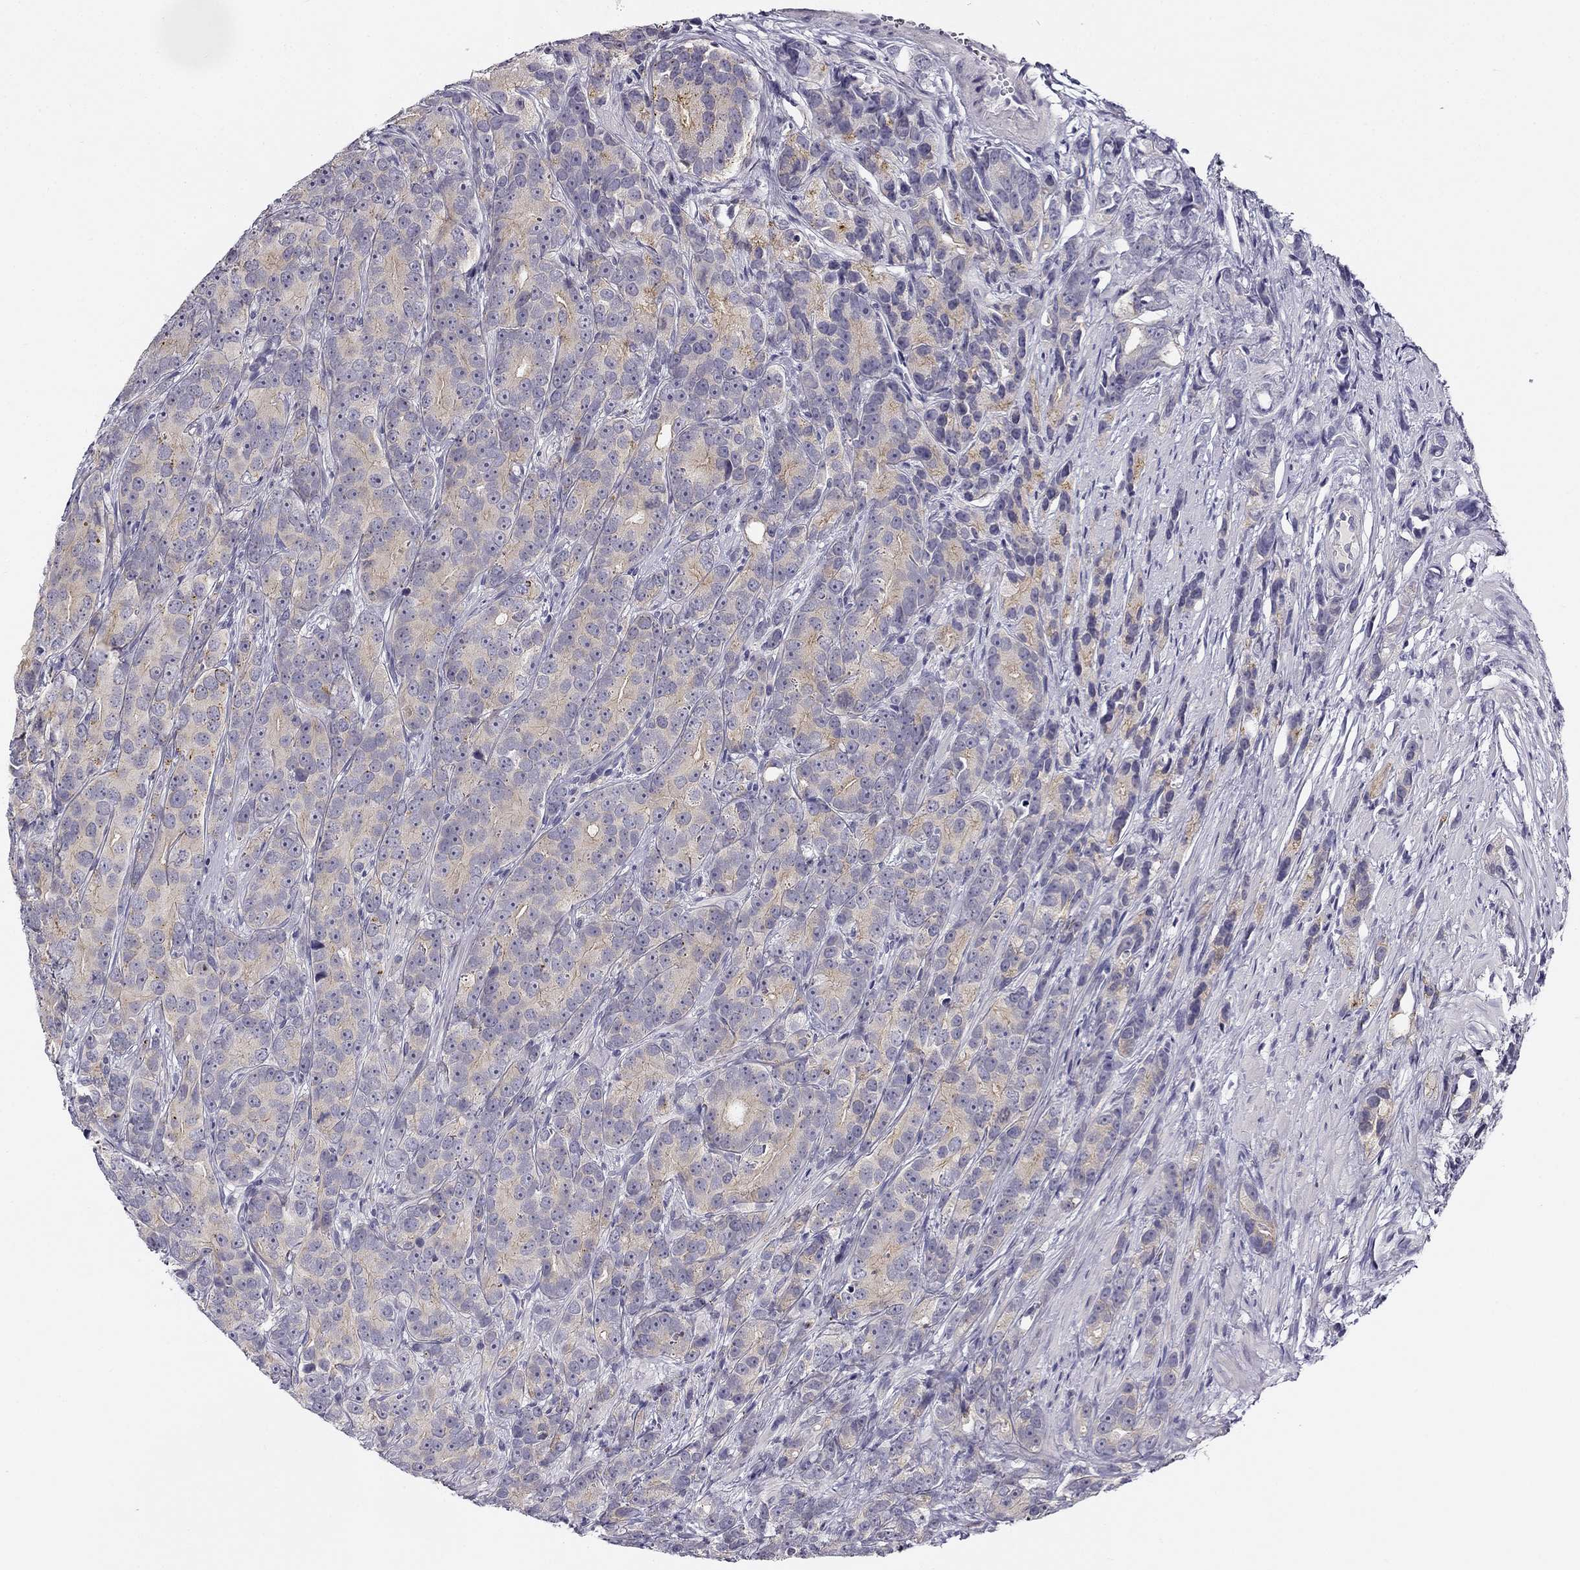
{"staining": {"intensity": "moderate", "quantity": "<25%", "location": "cytoplasmic/membranous"}, "tissue": "prostate cancer", "cell_type": "Tumor cells", "image_type": "cancer", "snomed": [{"axis": "morphology", "description": "Adenocarcinoma, High grade"}, {"axis": "topography", "description": "Prostate"}], "caption": "Immunohistochemistry (IHC) of human adenocarcinoma (high-grade) (prostate) shows low levels of moderate cytoplasmic/membranous staining in about <25% of tumor cells.", "gene": "CNR1", "patient": {"sex": "male", "age": 90}}